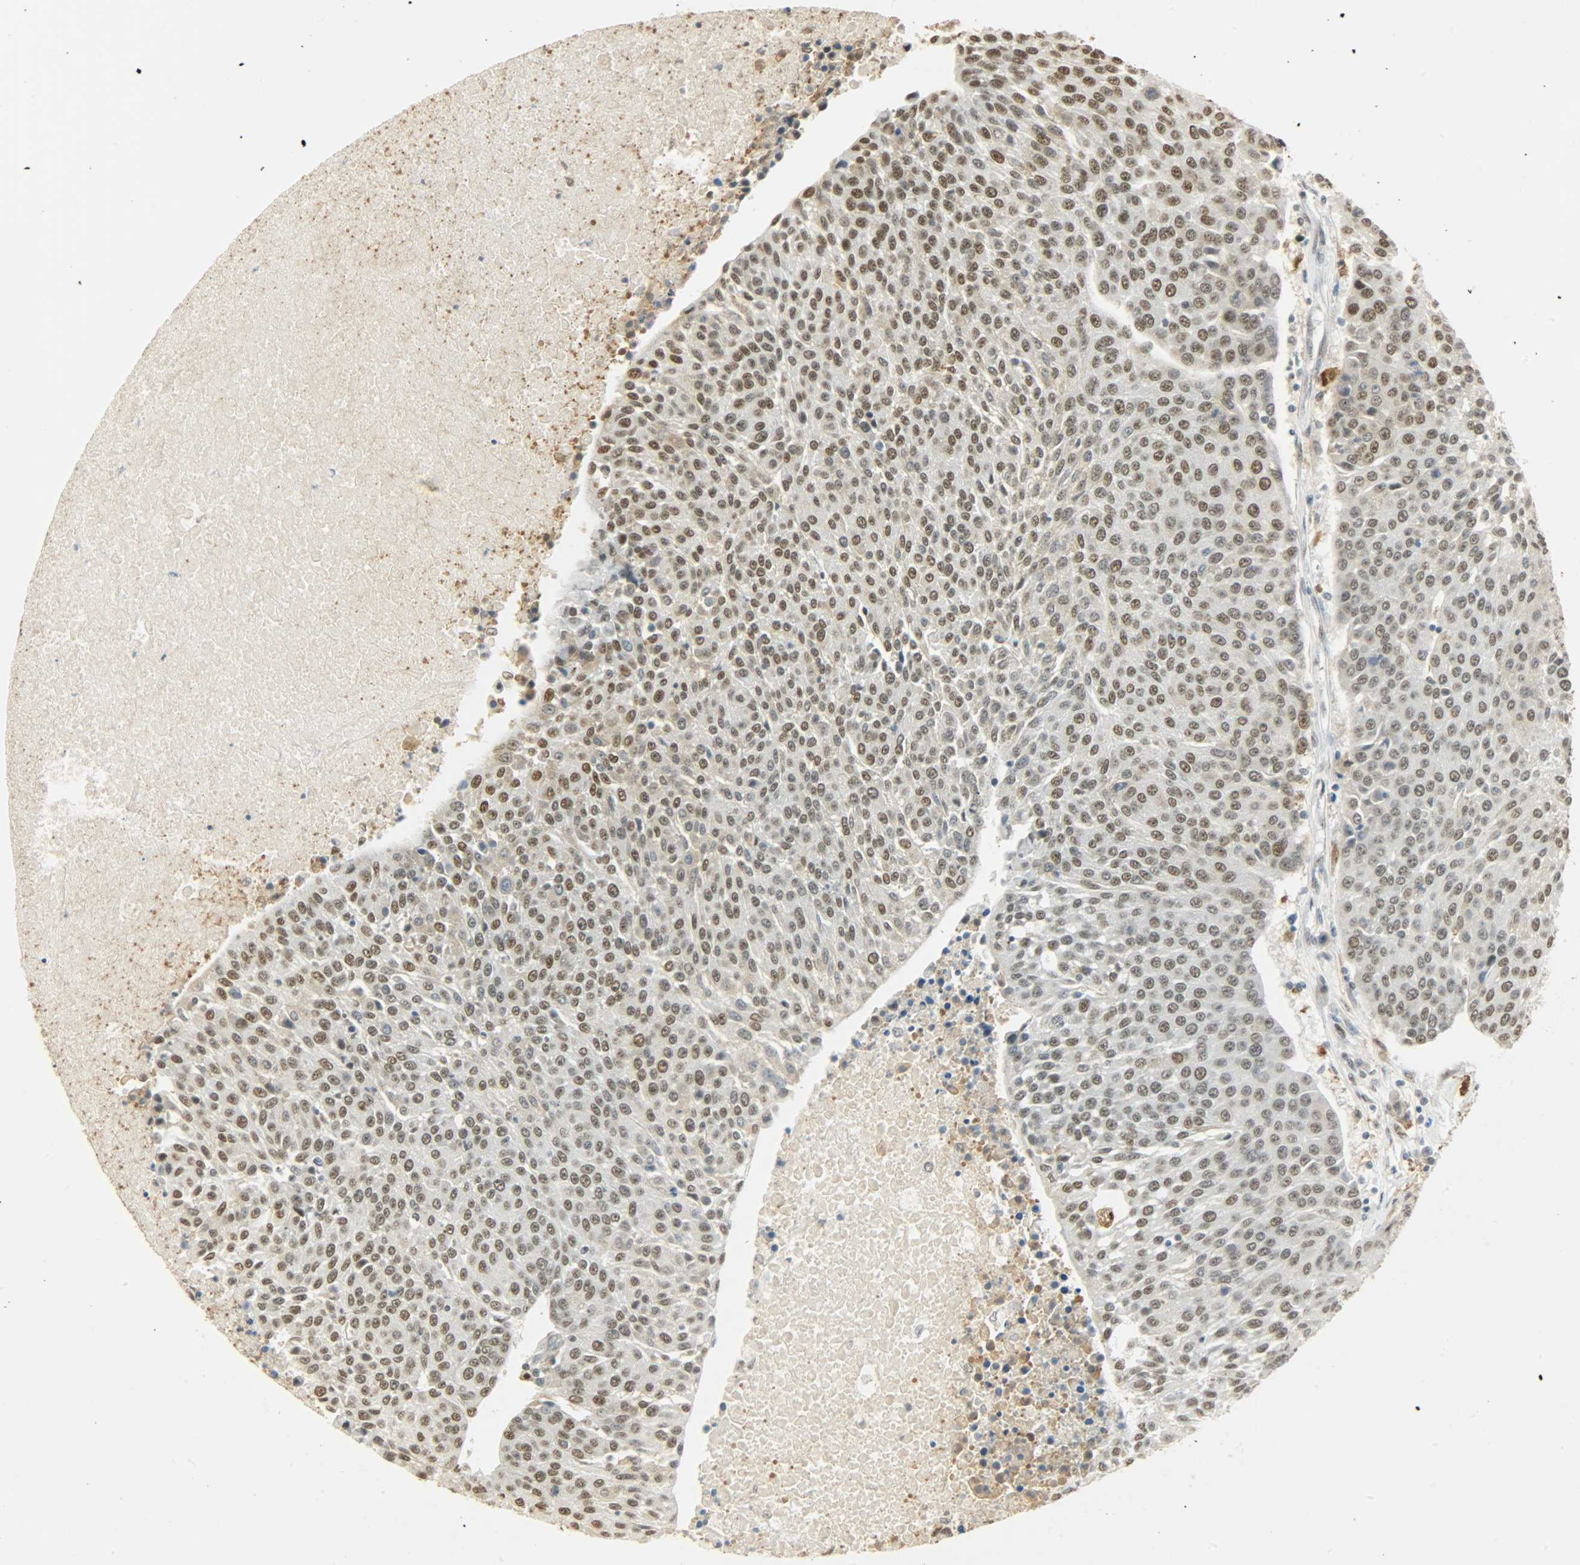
{"staining": {"intensity": "moderate", "quantity": ">75%", "location": "nuclear"}, "tissue": "urothelial cancer", "cell_type": "Tumor cells", "image_type": "cancer", "snomed": [{"axis": "morphology", "description": "Urothelial carcinoma, High grade"}, {"axis": "topography", "description": "Urinary bladder"}], "caption": "A high-resolution micrograph shows immunohistochemistry (IHC) staining of high-grade urothelial carcinoma, which shows moderate nuclear expression in about >75% of tumor cells.", "gene": "NGFR", "patient": {"sex": "female", "age": 85}}